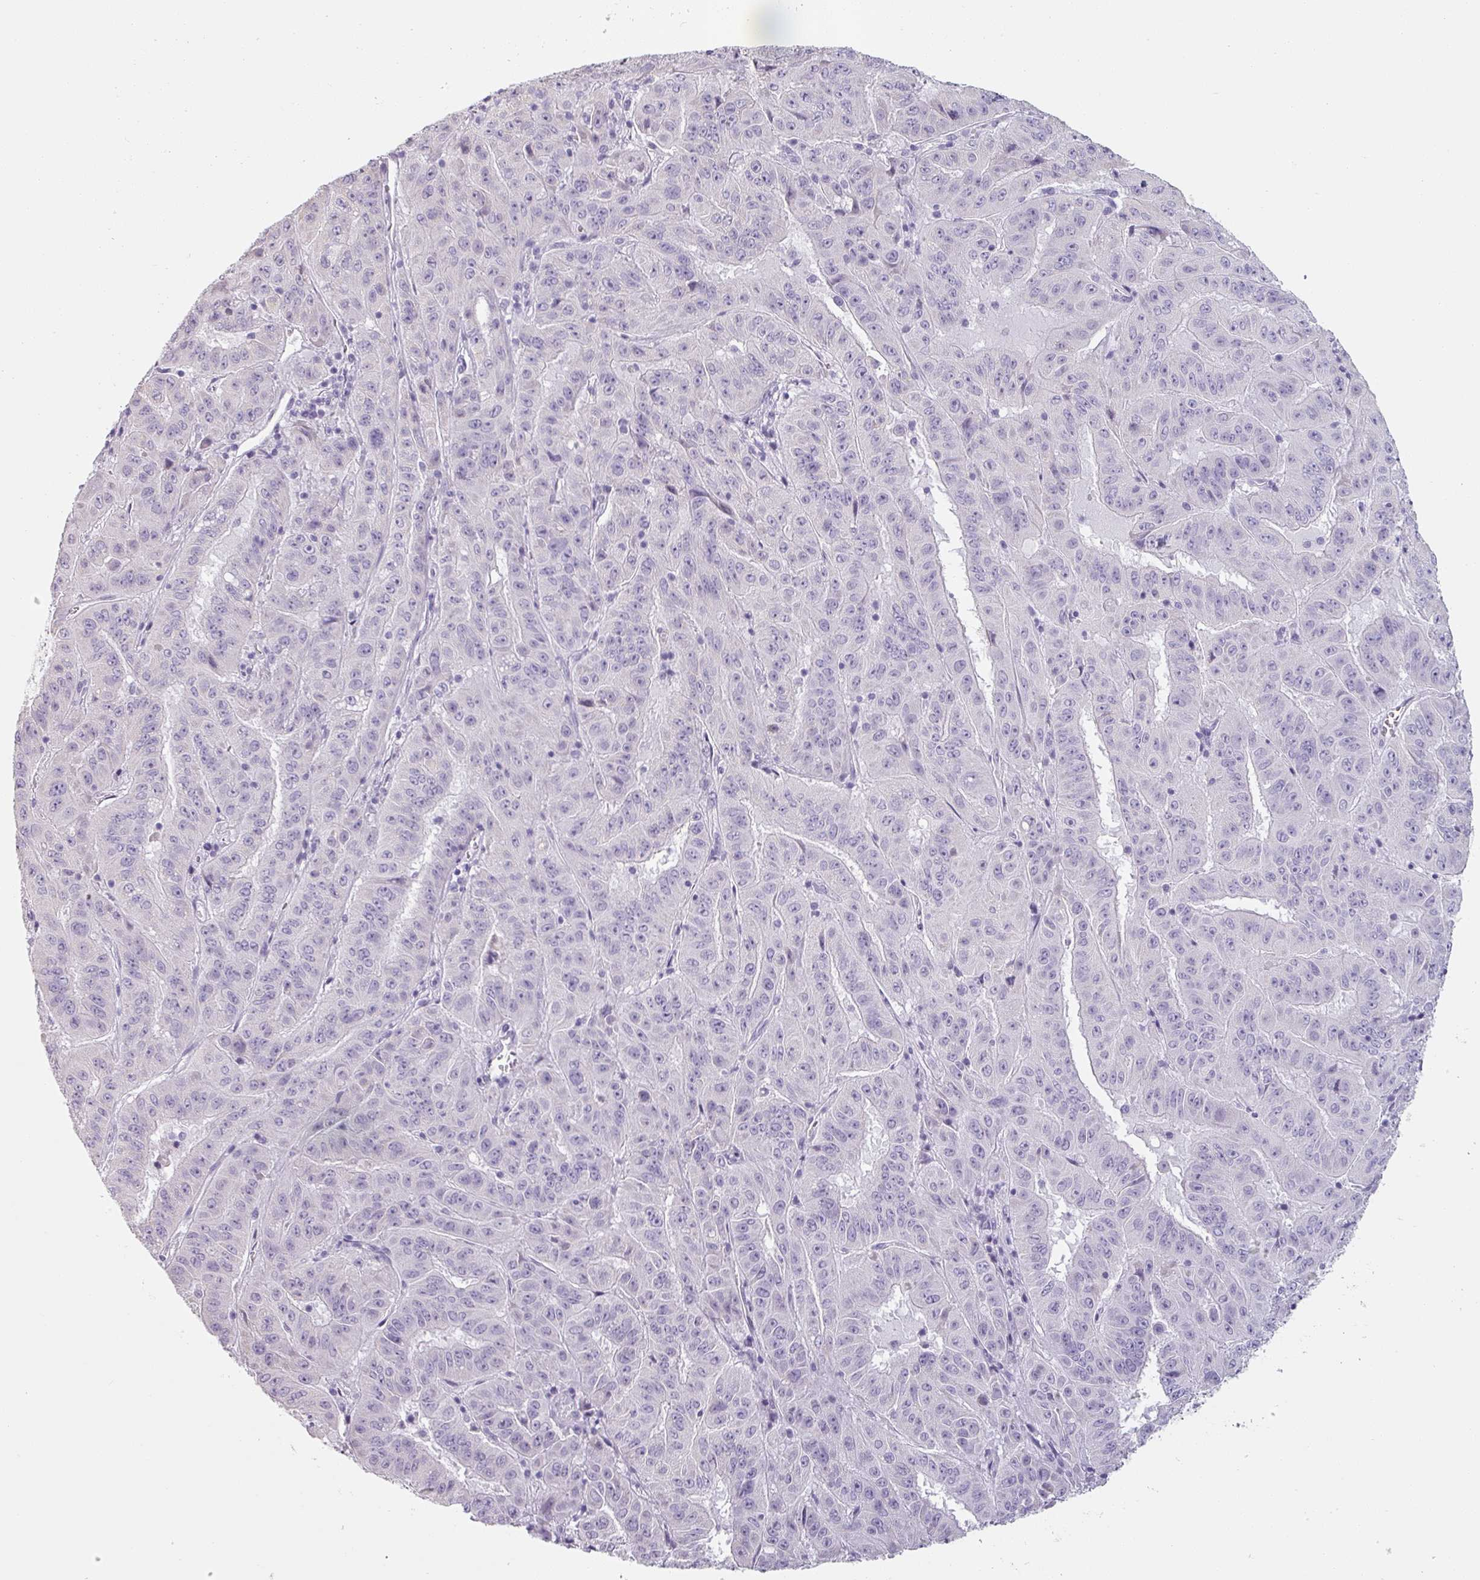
{"staining": {"intensity": "negative", "quantity": "none", "location": "none"}, "tissue": "pancreatic cancer", "cell_type": "Tumor cells", "image_type": "cancer", "snomed": [{"axis": "morphology", "description": "Adenocarcinoma, NOS"}, {"axis": "topography", "description": "Pancreas"}], "caption": "IHC of human pancreatic cancer shows no positivity in tumor cells.", "gene": "SFTPA1", "patient": {"sex": "male", "age": 63}}